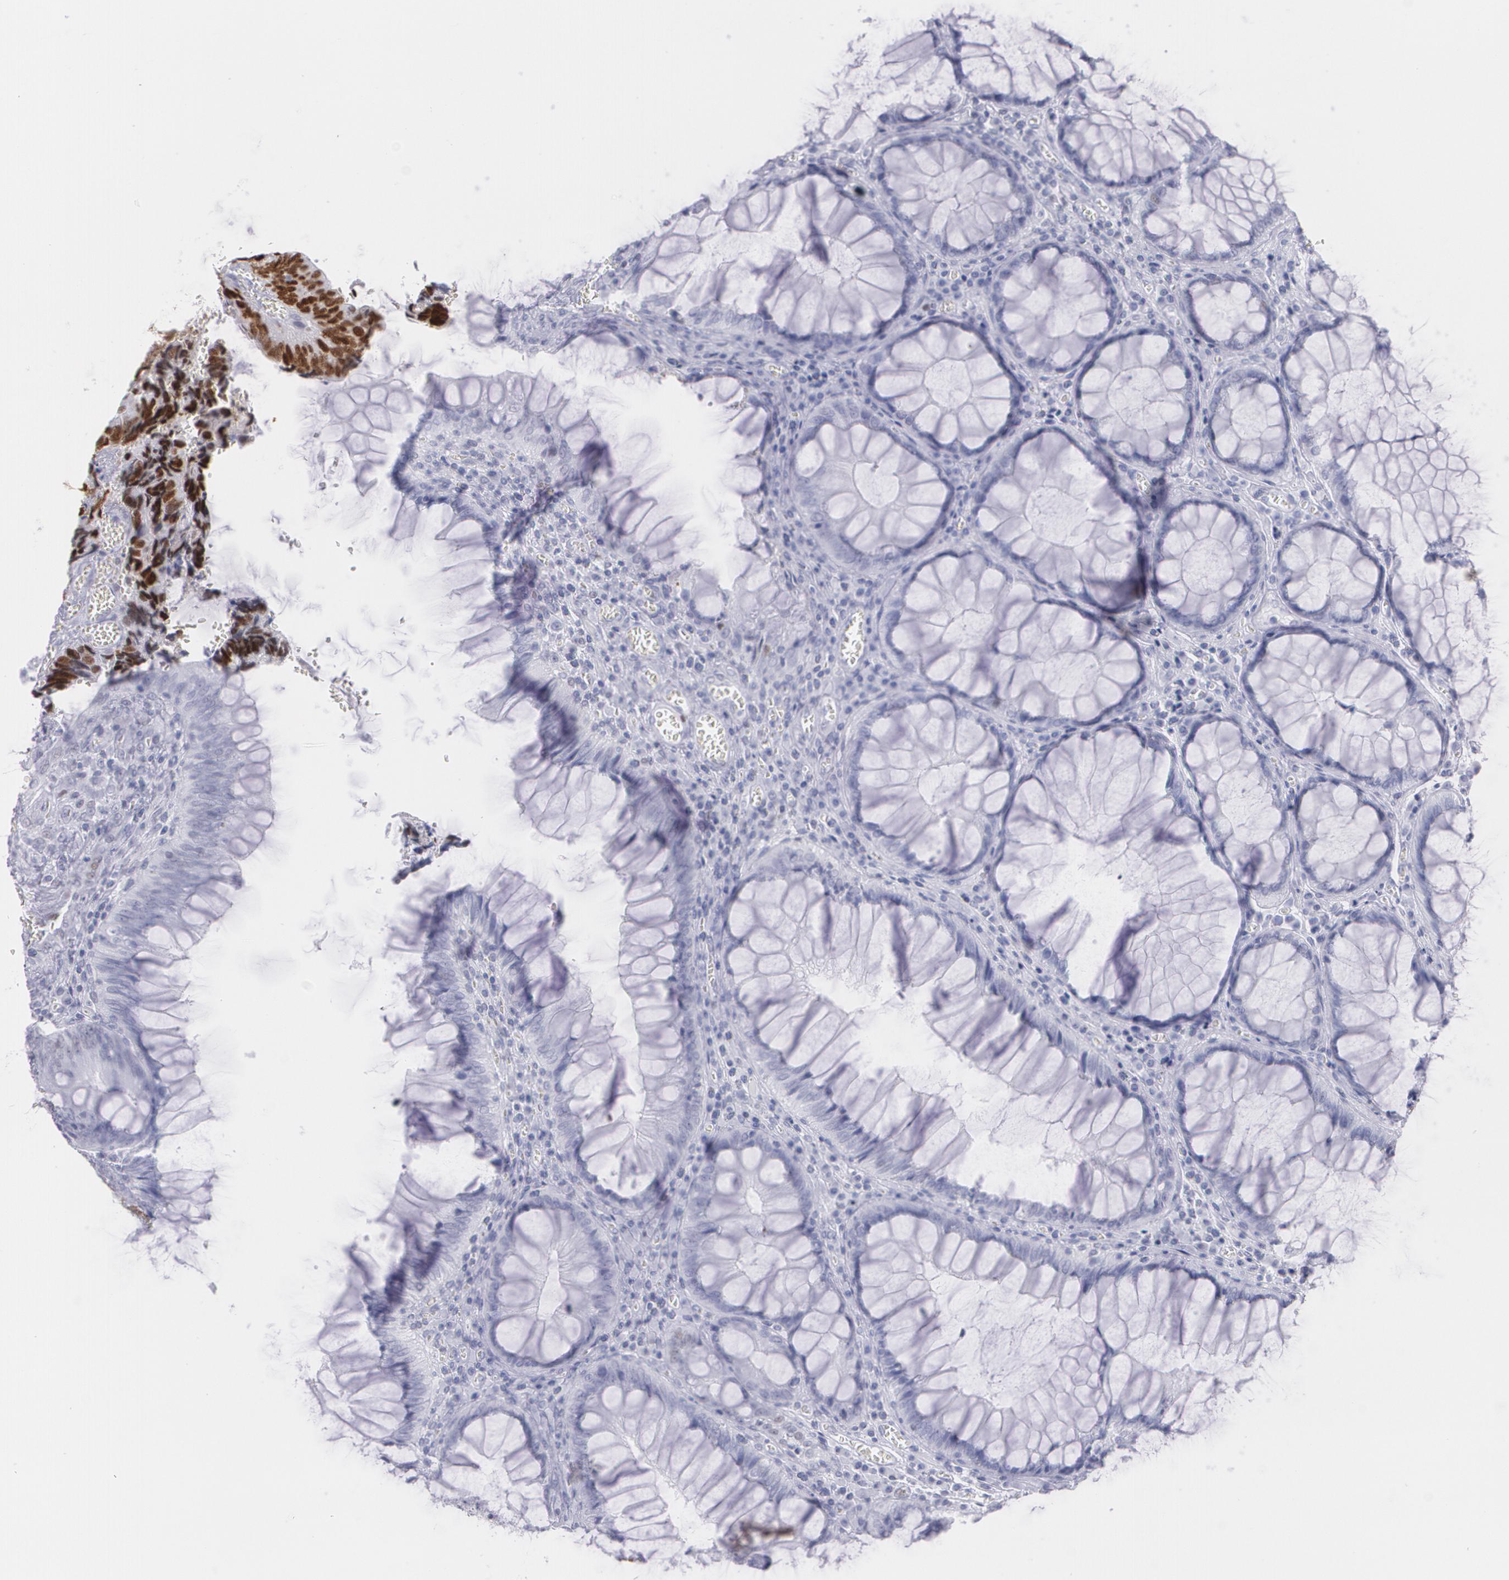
{"staining": {"intensity": "strong", "quantity": ">75%", "location": "nuclear"}, "tissue": "colorectal cancer", "cell_type": "Tumor cells", "image_type": "cancer", "snomed": [{"axis": "morphology", "description": "Adenocarcinoma, NOS"}, {"axis": "topography", "description": "Colon"}], "caption": "Adenocarcinoma (colorectal) was stained to show a protein in brown. There is high levels of strong nuclear expression in approximately >75% of tumor cells.", "gene": "TP53", "patient": {"sex": "male", "age": 72}}